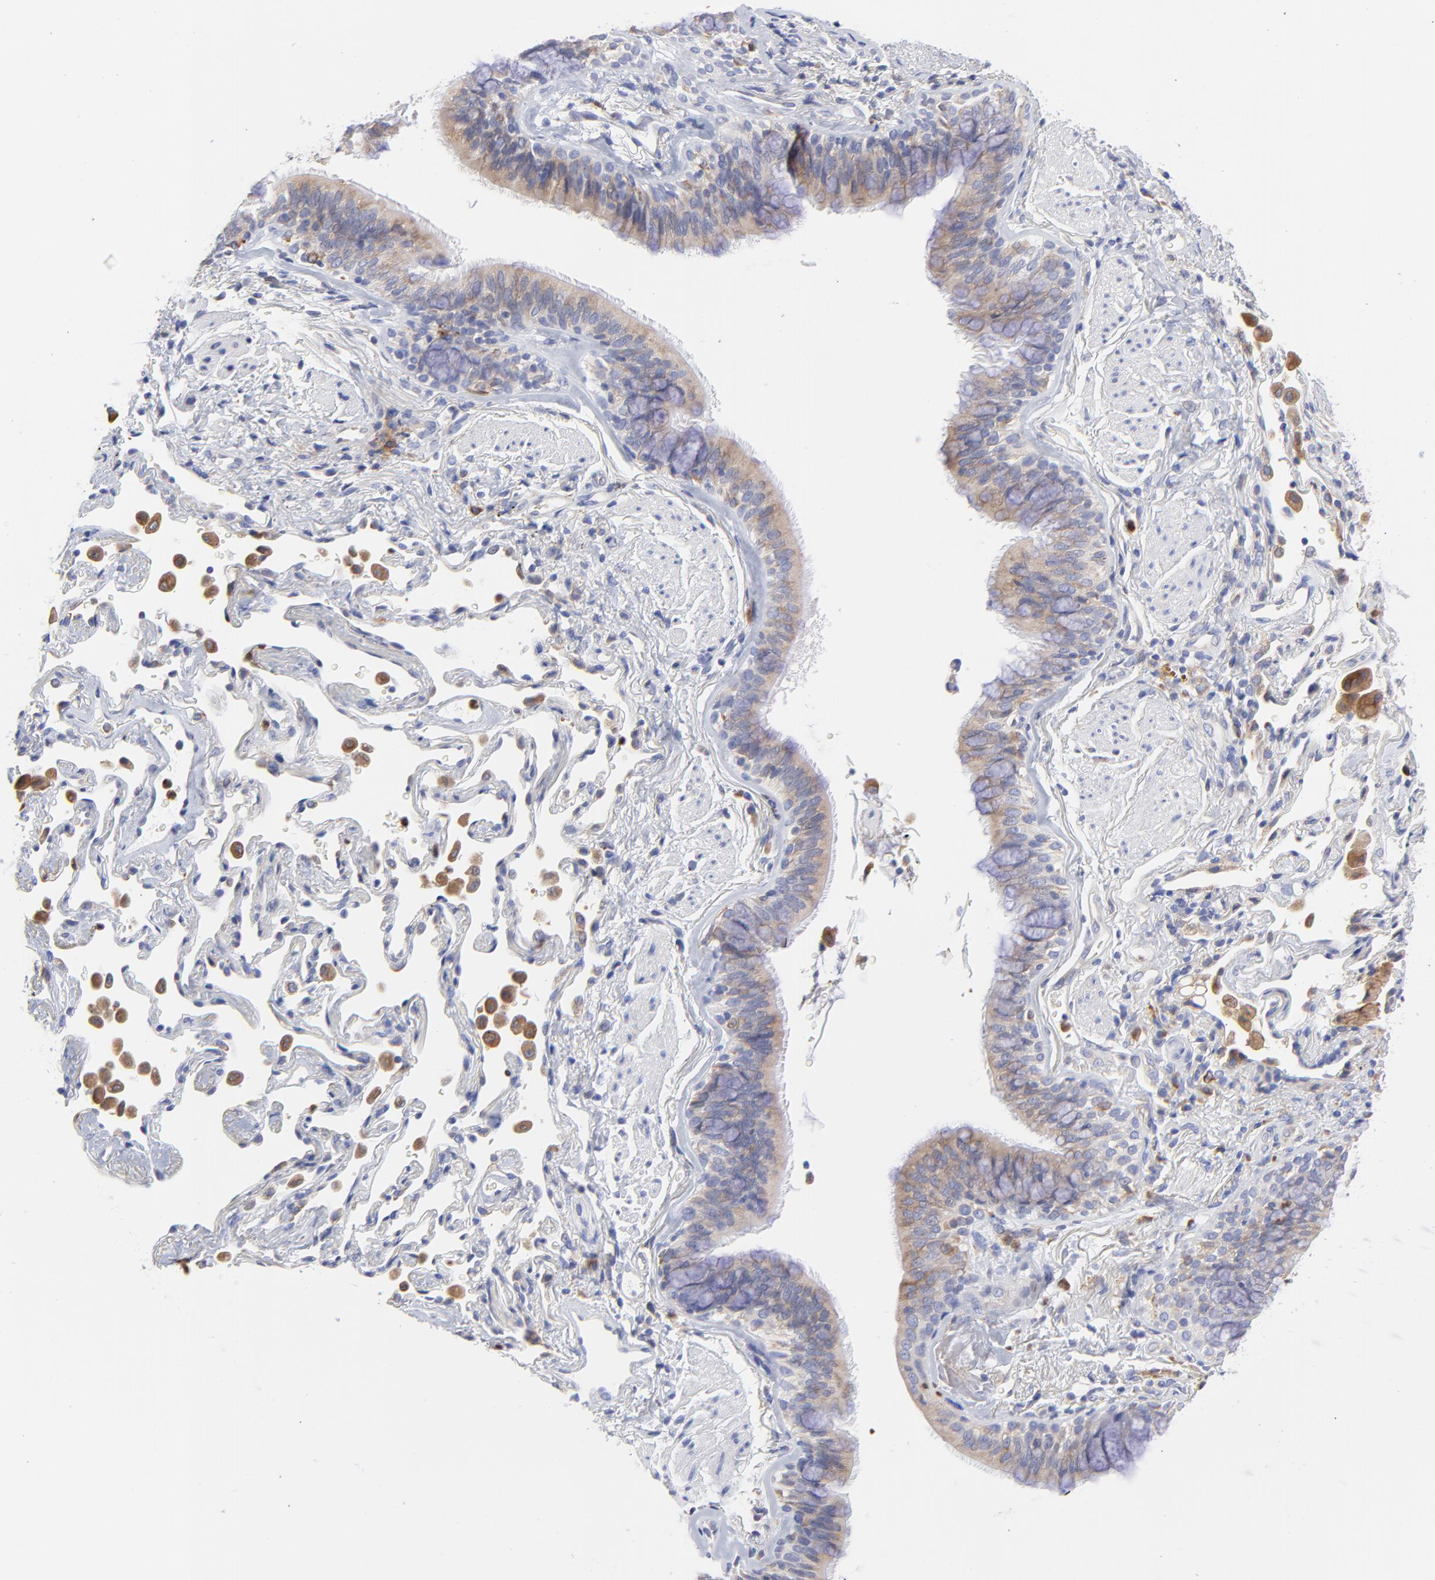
{"staining": {"intensity": "weak", "quantity": "25%-75%", "location": "cytoplasmic/membranous"}, "tissue": "lung cancer", "cell_type": "Tumor cells", "image_type": "cancer", "snomed": [{"axis": "morphology", "description": "Squamous cell carcinoma, NOS"}, {"axis": "topography", "description": "Lung"}], "caption": "Protein staining of lung cancer tissue displays weak cytoplasmic/membranous expression in about 25%-75% of tumor cells.", "gene": "MOSPD2", "patient": {"sex": "female", "age": 67}}